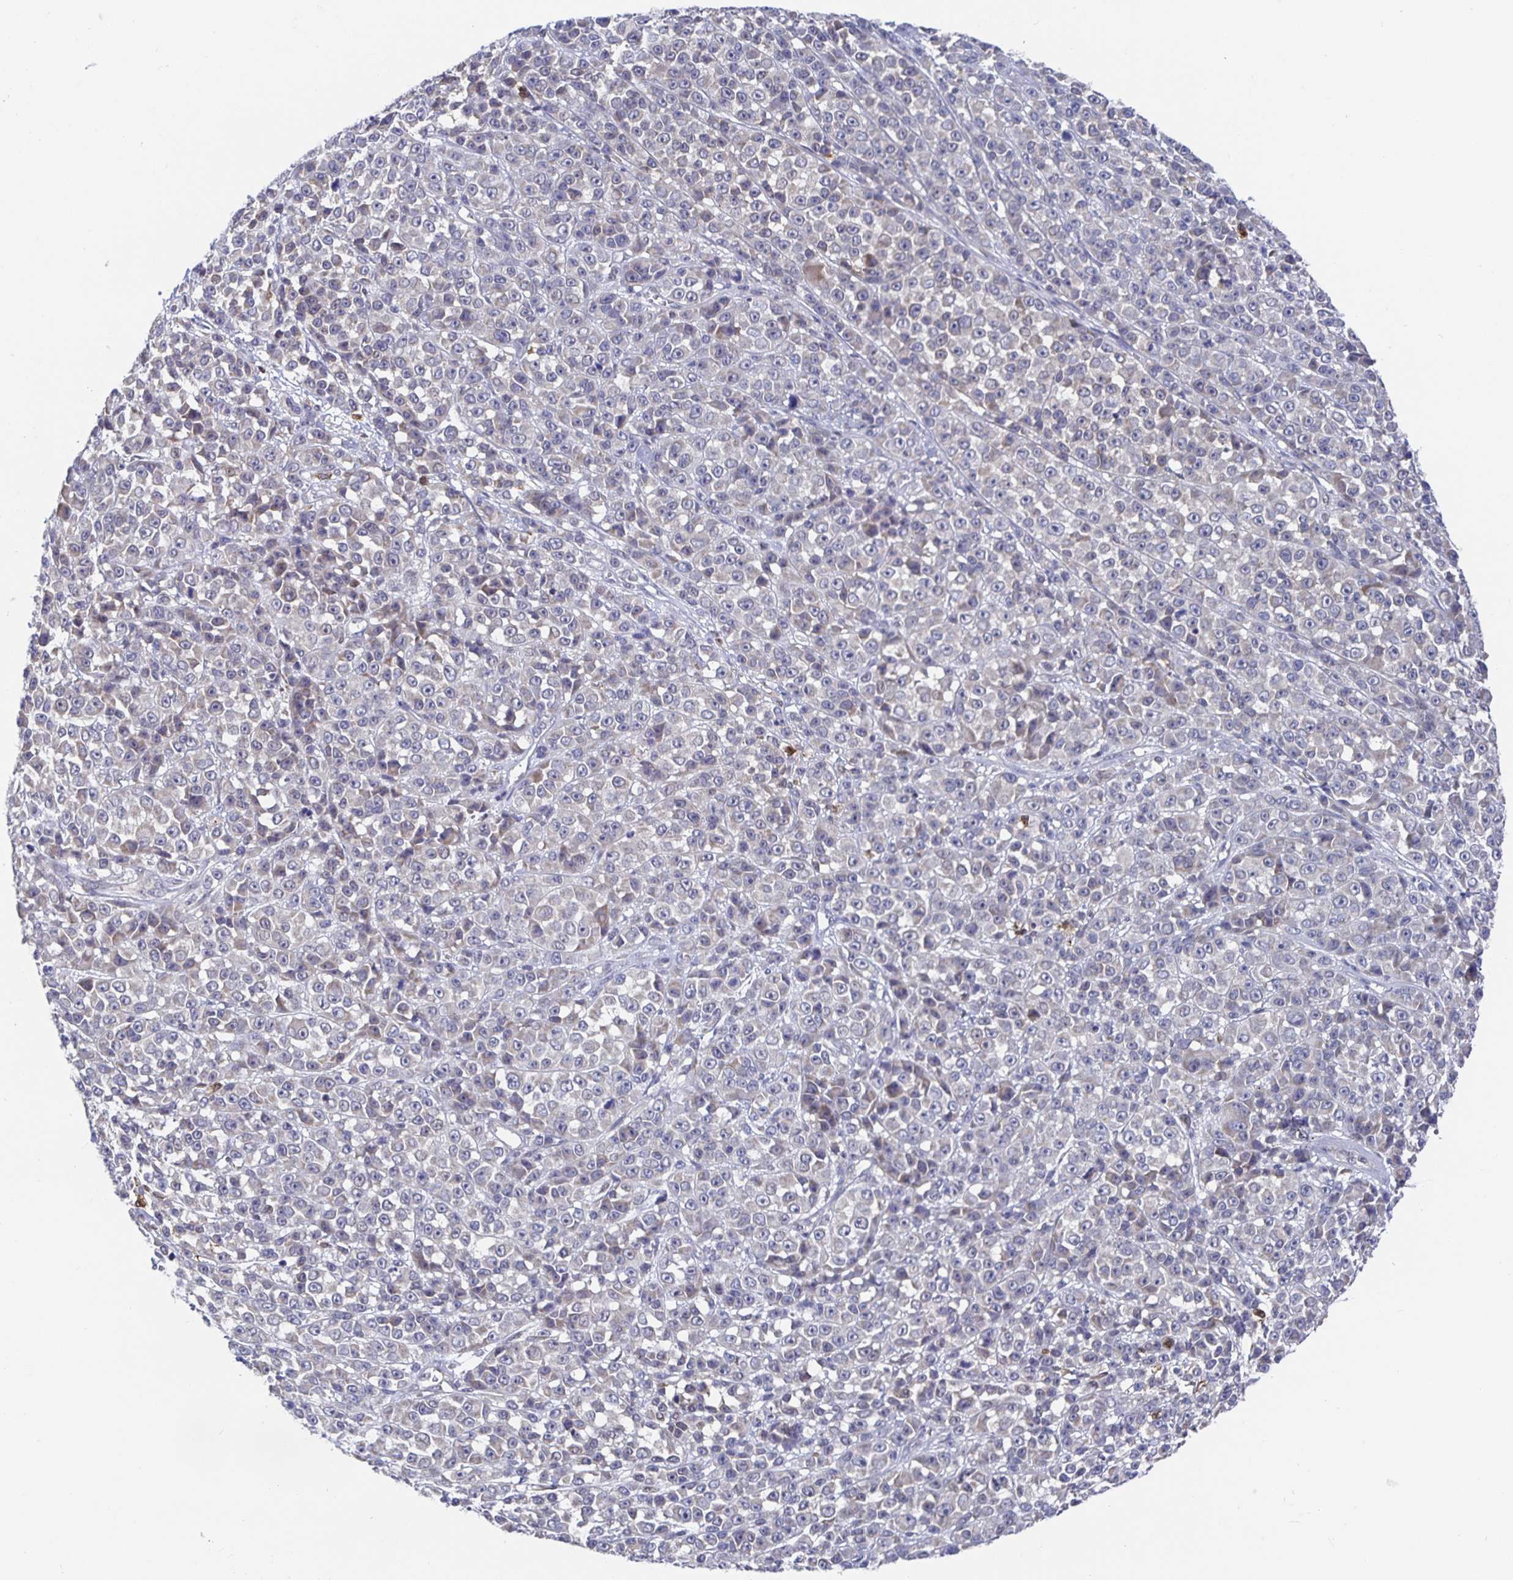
{"staining": {"intensity": "weak", "quantity": "<25%", "location": "cytoplasmic/membranous"}, "tissue": "melanoma", "cell_type": "Tumor cells", "image_type": "cancer", "snomed": [{"axis": "morphology", "description": "Malignant melanoma, NOS"}, {"axis": "topography", "description": "Skin"}, {"axis": "topography", "description": "Skin of back"}], "caption": "Melanoma stained for a protein using immunohistochemistry reveals no expression tumor cells.", "gene": "ZIK1", "patient": {"sex": "male", "age": 91}}